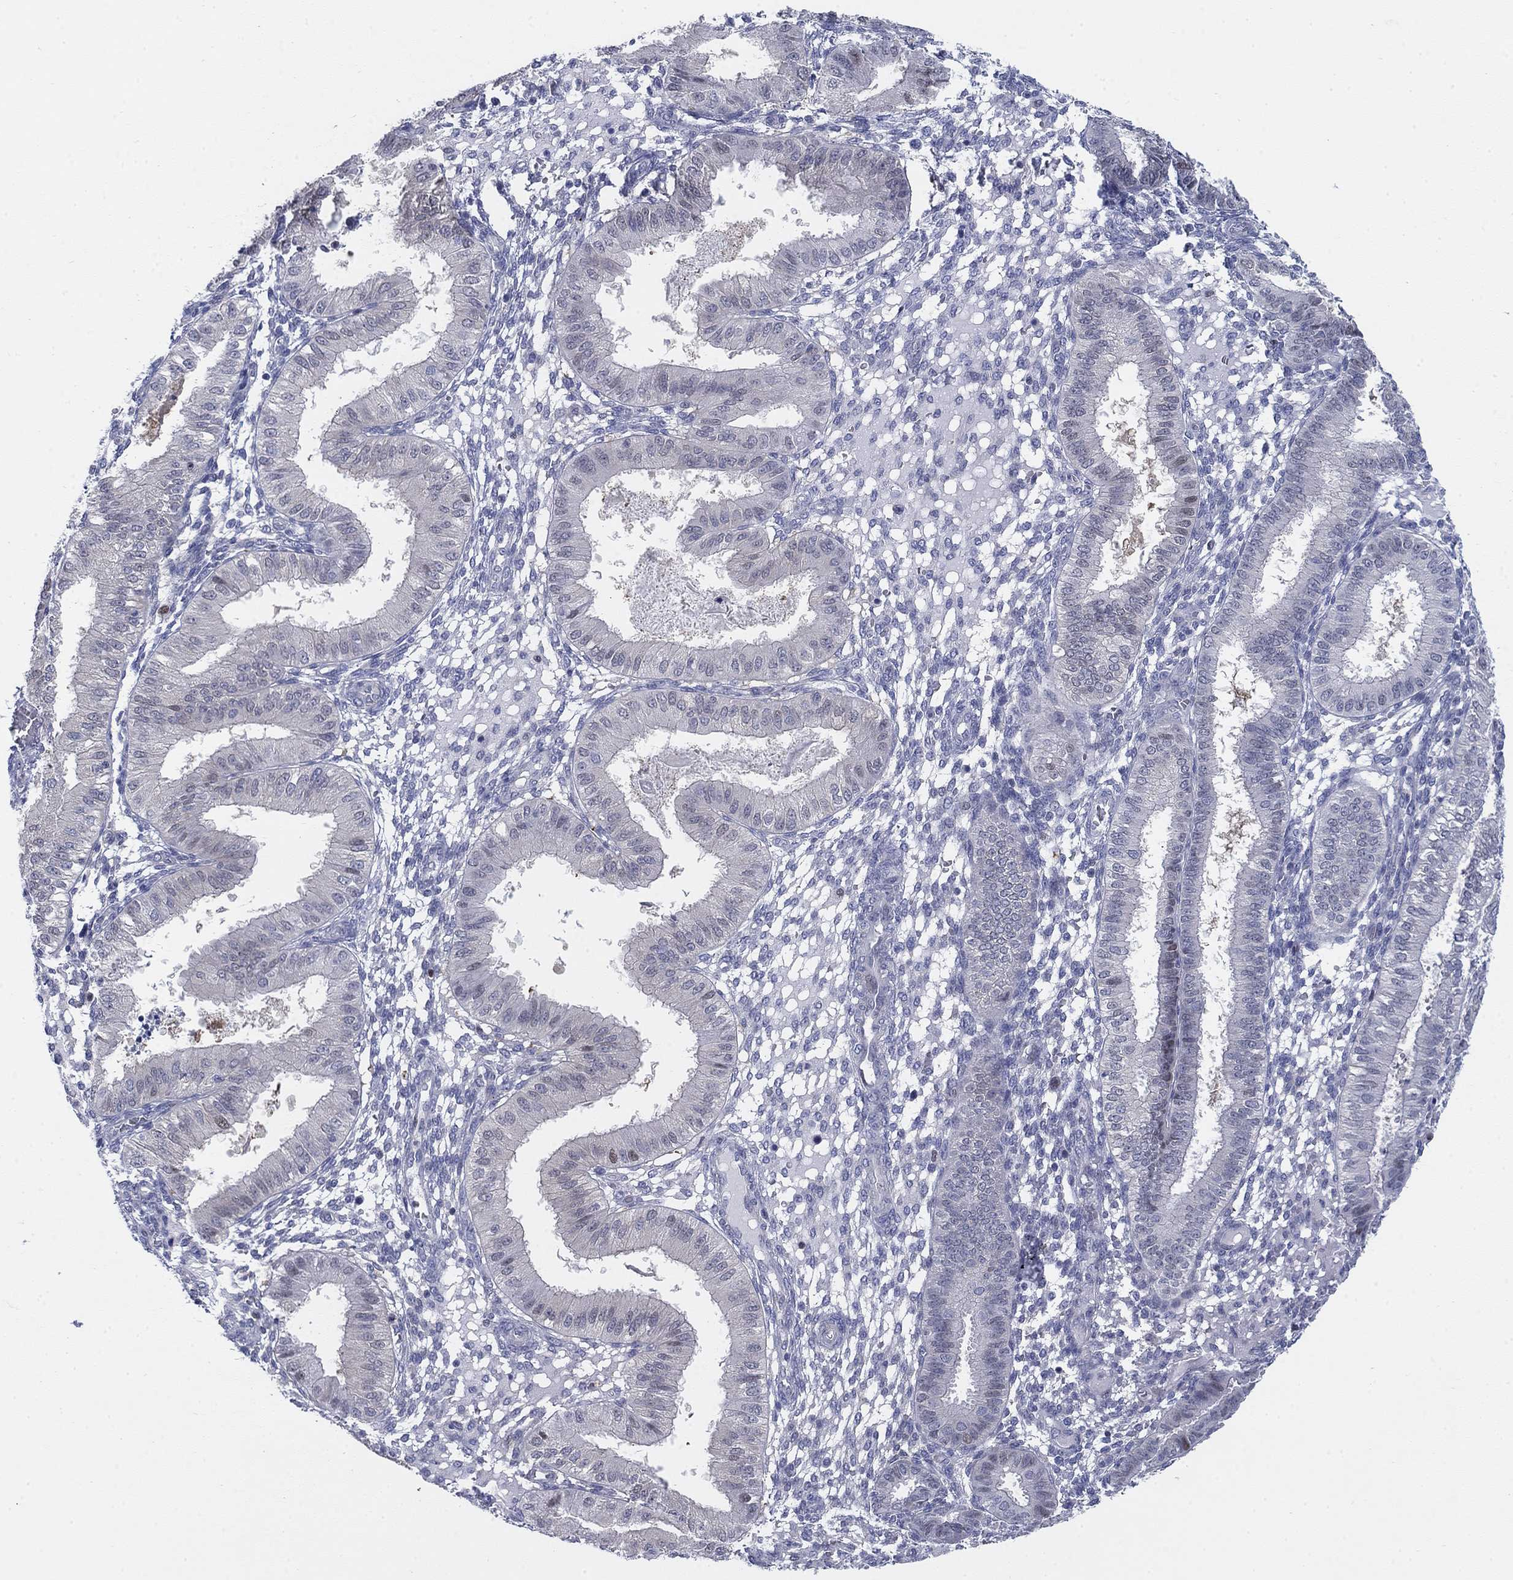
{"staining": {"intensity": "negative", "quantity": "none", "location": "none"}, "tissue": "endometrium", "cell_type": "Cells in endometrial stroma", "image_type": "normal", "snomed": [{"axis": "morphology", "description": "Normal tissue, NOS"}, {"axis": "topography", "description": "Endometrium"}], "caption": "Immunohistochemistry (IHC) histopathology image of benign endometrium: endometrium stained with DAB exhibits no significant protein expression in cells in endometrial stroma.", "gene": "MYO3A", "patient": {"sex": "female", "age": 43}}